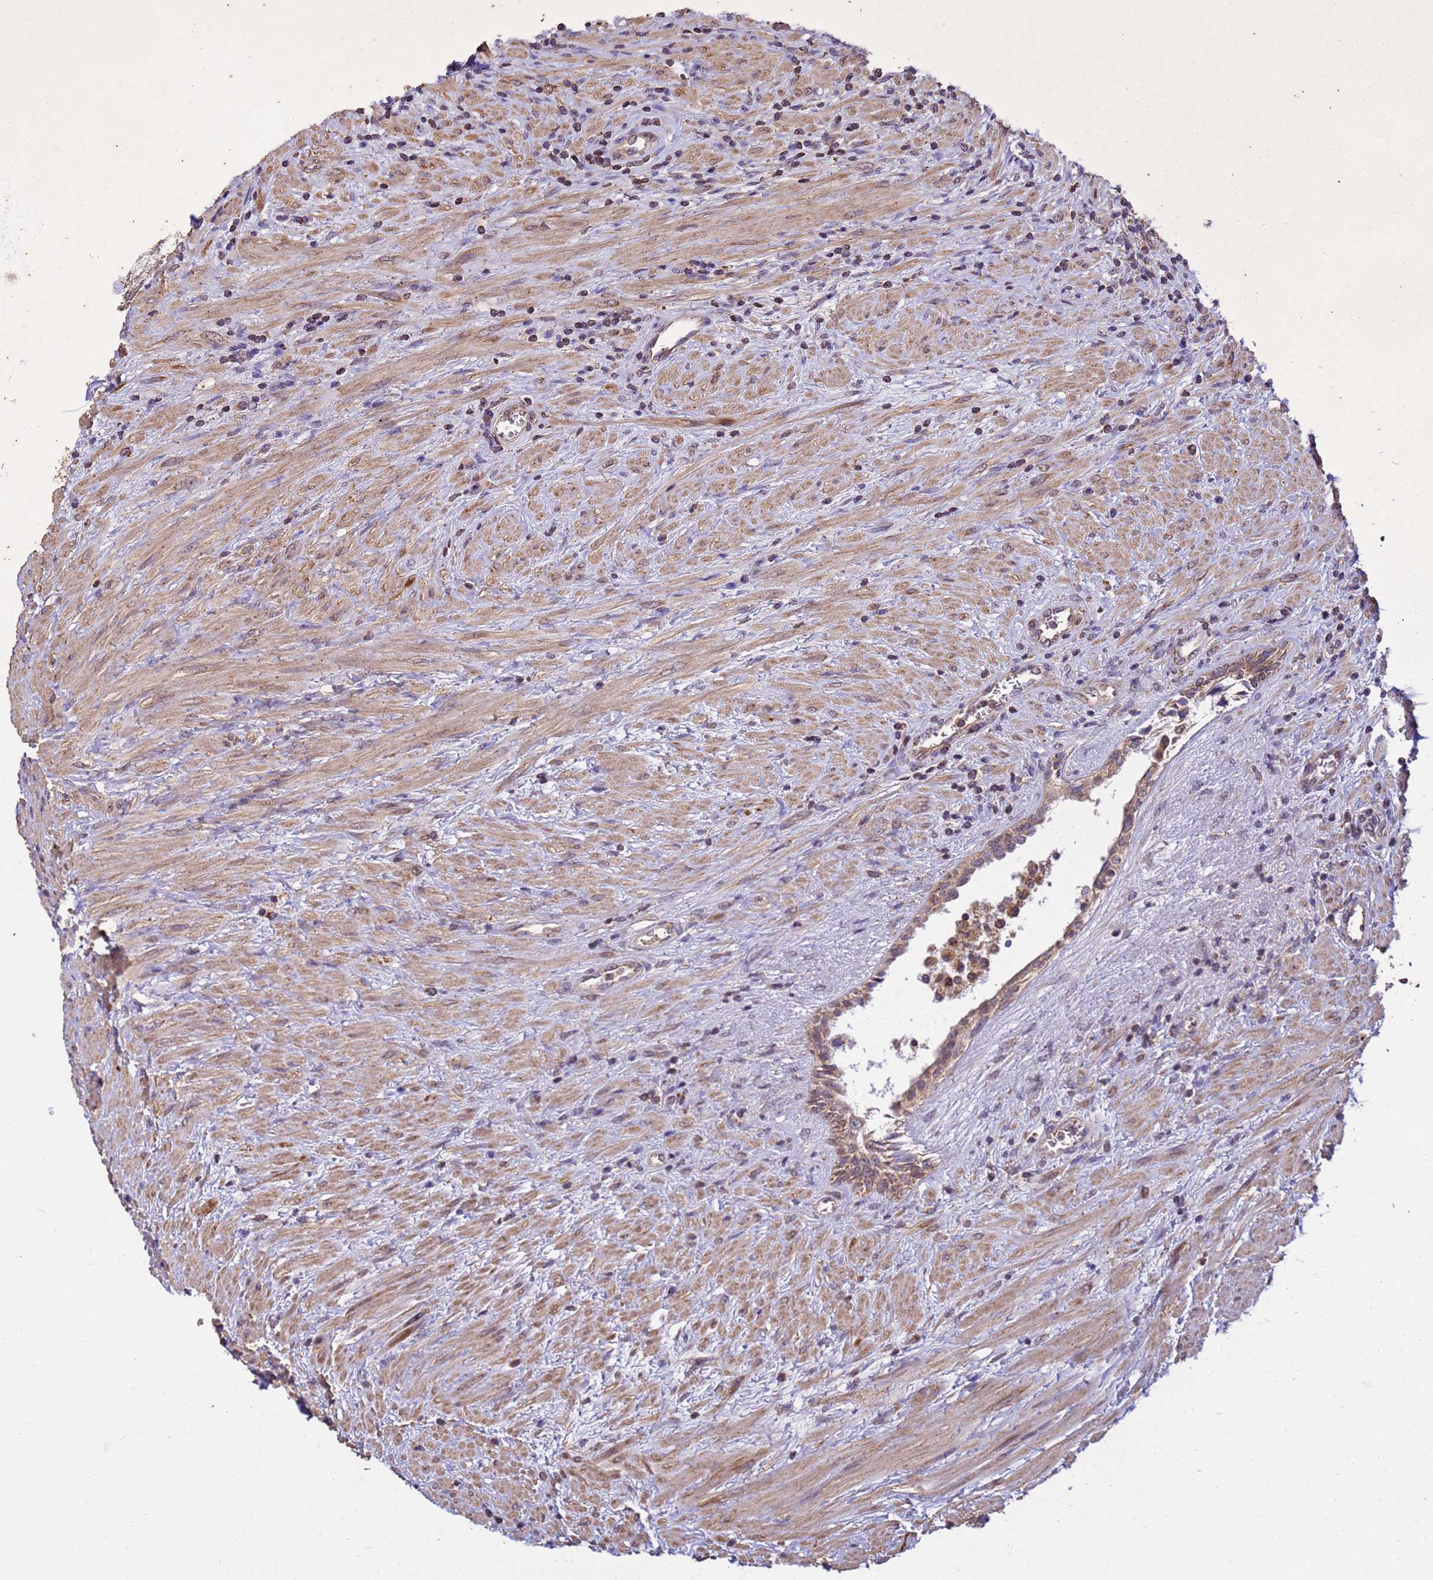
{"staining": {"intensity": "moderate", "quantity": ">75%", "location": "cytoplasmic/membranous"}, "tissue": "prostate", "cell_type": "Glandular cells", "image_type": "normal", "snomed": [{"axis": "morphology", "description": "Normal tissue, NOS"}, {"axis": "topography", "description": "Prostate"}], "caption": "Prostate was stained to show a protein in brown. There is medium levels of moderate cytoplasmic/membranous positivity in about >75% of glandular cells. Ihc stains the protein of interest in brown and the nuclei are stained blue.", "gene": "P2RX7", "patient": {"sex": "male", "age": 76}}